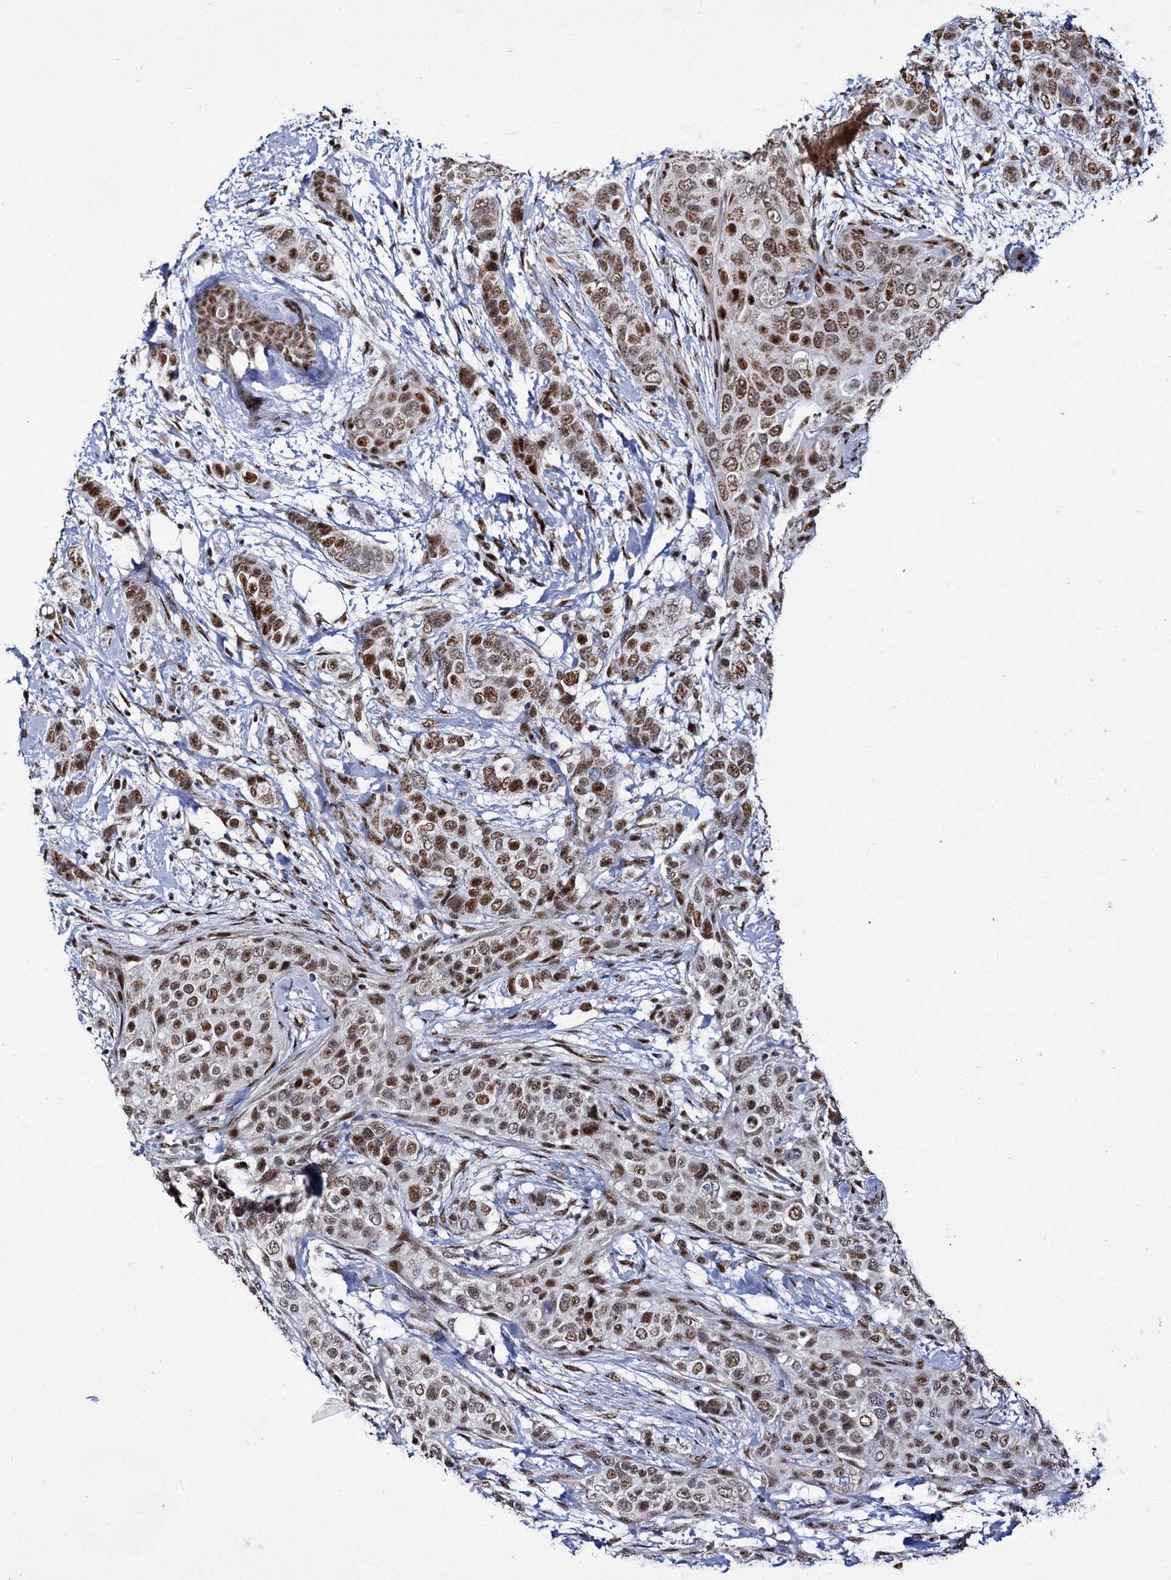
{"staining": {"intensity": "moderate", "quantity": ">75%", "location": "nuclear"}, "tissue": "breast cancer", "cell_type": "Tumor cells", "image_type": "cancer", "snomed": [{"axis": "morphology", "description": "Lobular carcinoma"}, {"axis": "topography", "description": "Breast"}], "caption": "Protein staining by IHC reveals moderate nuclear expression in approximately >75% of tumor cells in breast cancer (lobular carcinoma).", "gene": "RPUSD4", "patient": {"sex": "female", "age": 51}}